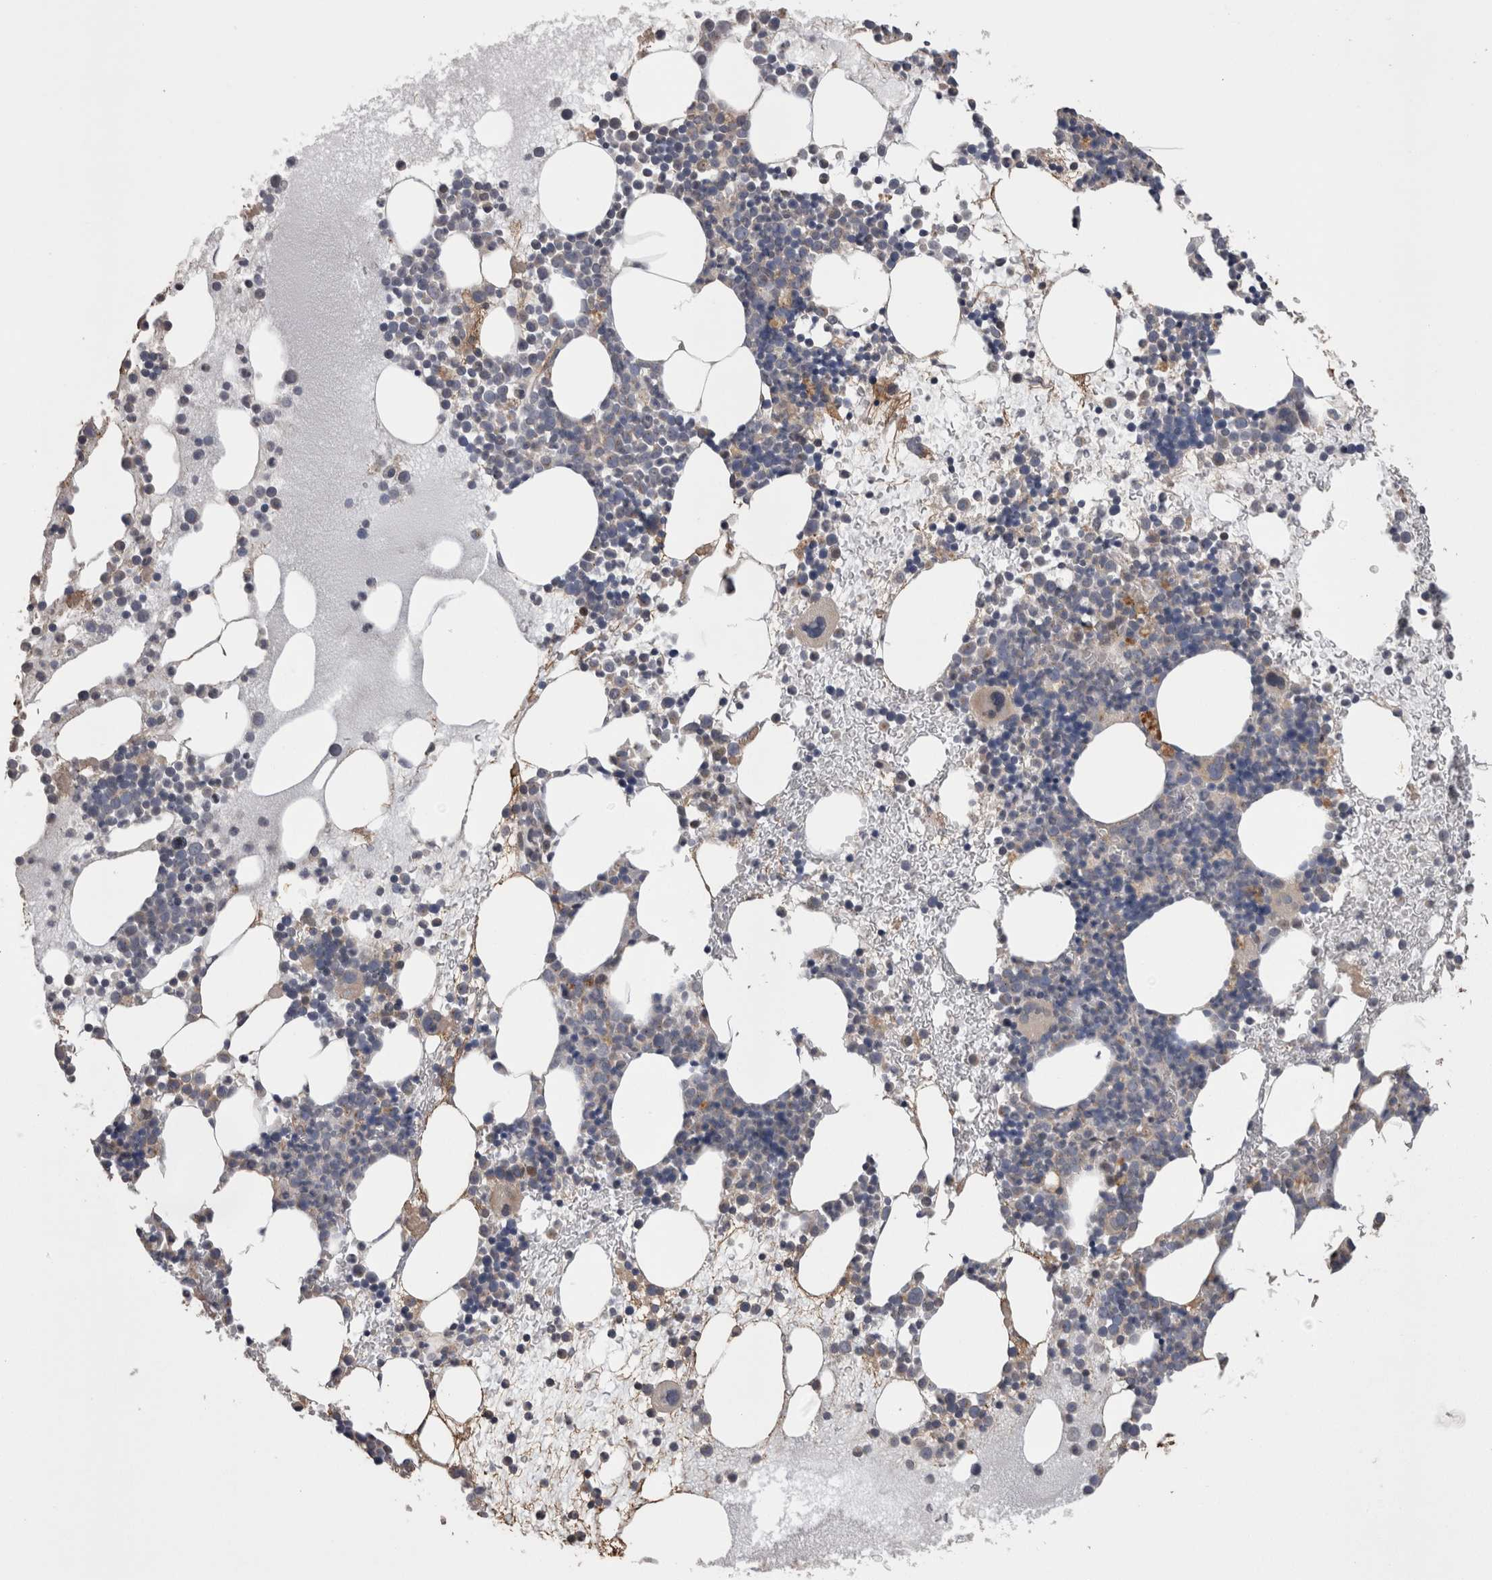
{"staining": {"intensity": "weak", "quantity": "<25%", "location": "cytoplasmic/membranous"}, "tissue": "bone marrow", "cell_type": "Hematopoietic cells", "image_type": "normal", "snomed": [{"axis": "morphology", "description": "Normal tissue, NOS"}, {"axis": "morphology", "description": "Inflammation, NOS"}, {"axis": "topography", "description": "Bone marrow"}], "caption": "The immunohistochemistry (IHC) image has no significant expression in hematopoietic cells of bone marrow.", "gene": "STC1", "patient": {"sex": "female", "age": 45}}